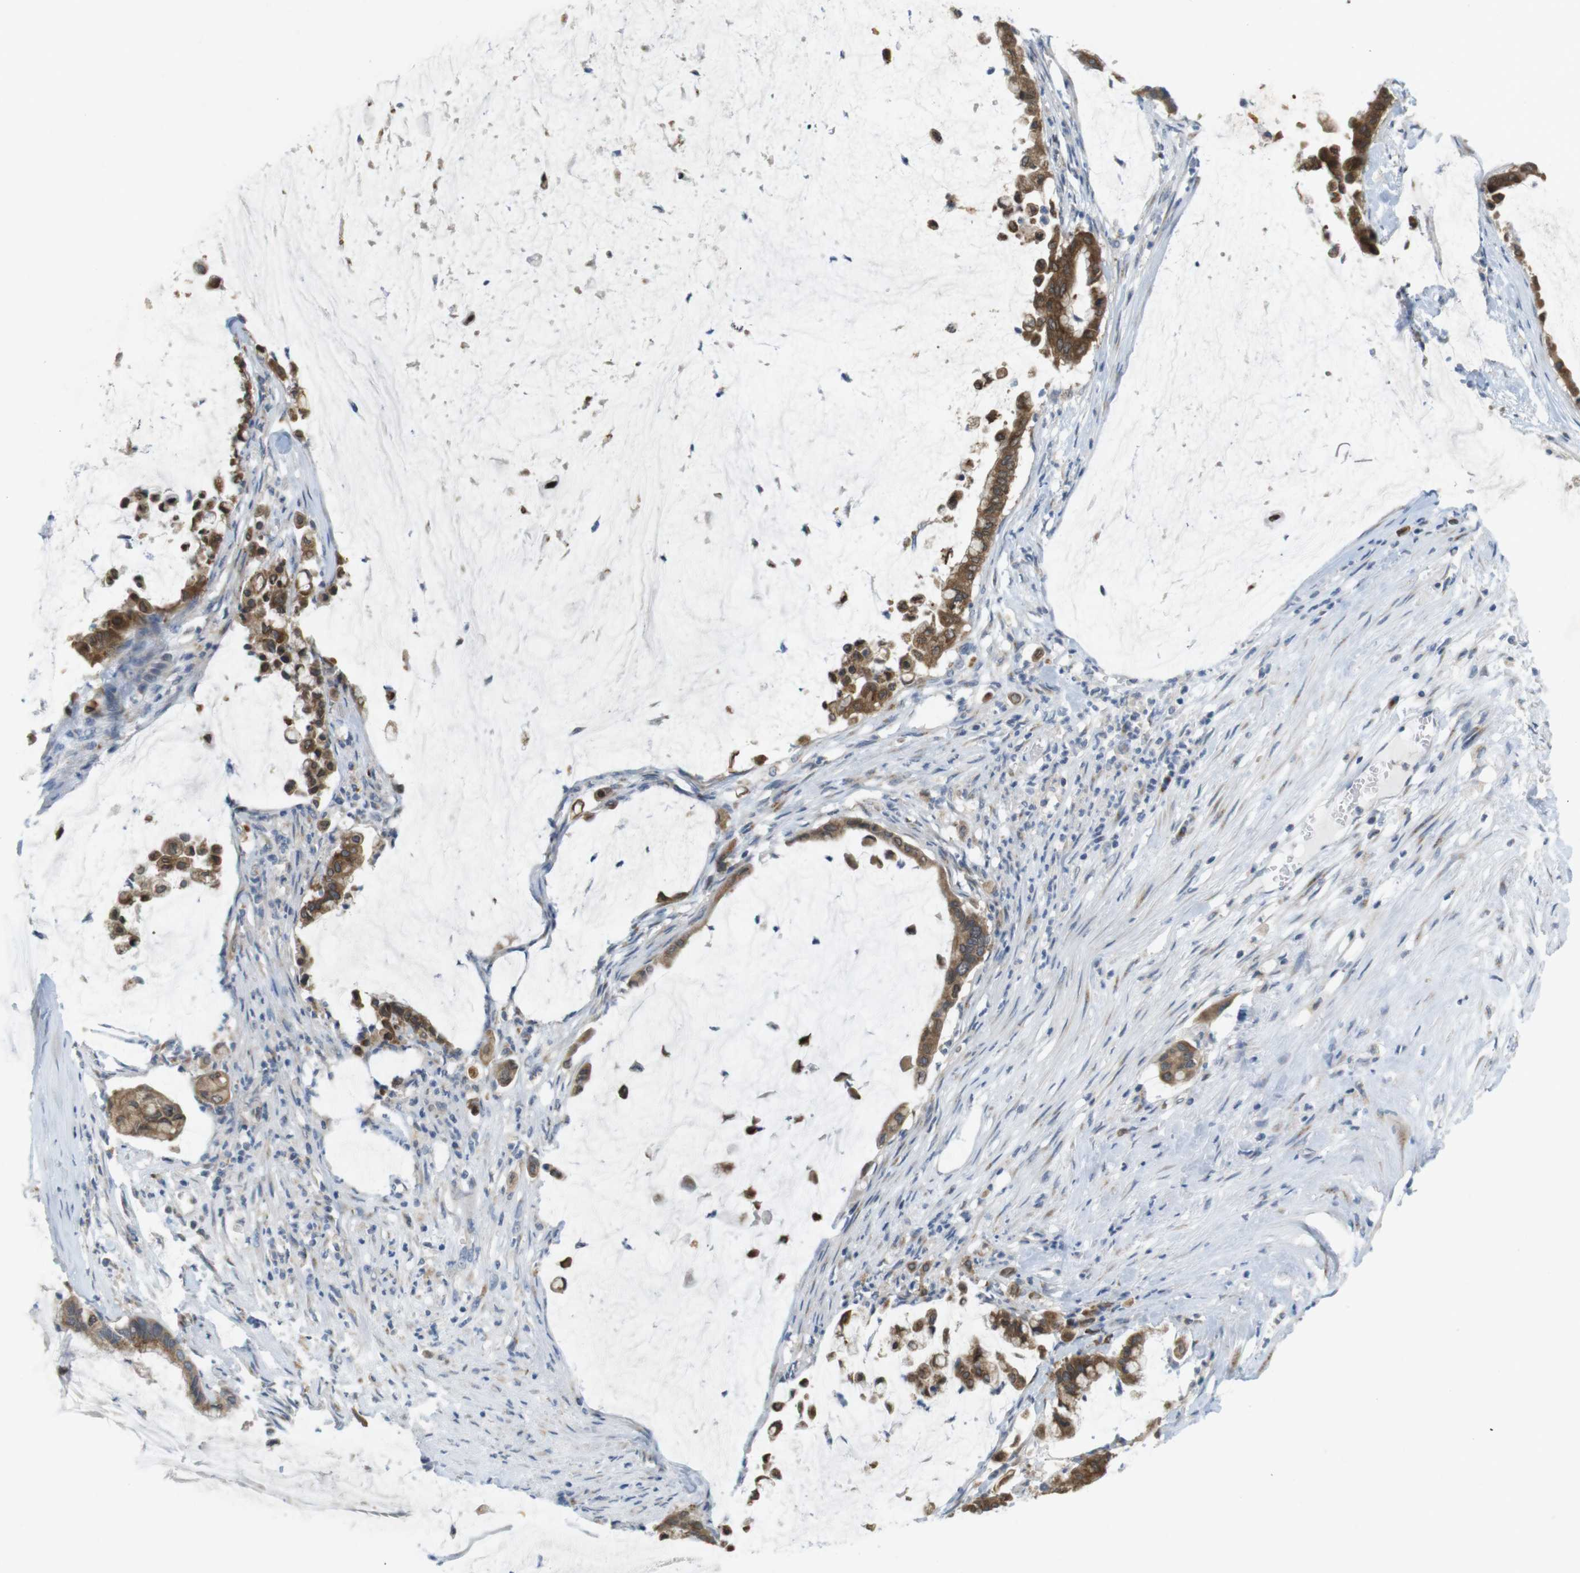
{"staining": {"intensity": "moderate", "quantity": ">75%", "location": "cytoplasmic/membranous"}, "tissue": "pancreatic cancer", "cell_type": "Tumor cells", "image_type": "cancer", "snomed": [{"axis": "morphology", "description": "Adenocarcinoma, NOS"}, {"axis": "topography", "description": "Pancreas"}], "caption": "Pancreatic cancer (adenocarcinoma) tissue reveals moderate cytoplasmic/membranous expression in approximately >75% of tumor cells, visualized by immunohistochemistry. The protein is stained brown, and the nuclei are stained in blue (DAB (3,3'-diaminobenzidine) IHC with brightfield microscopy, high magnification).", "gene": "YIPF3", "patient": {"sex": "male", "age": 41}}